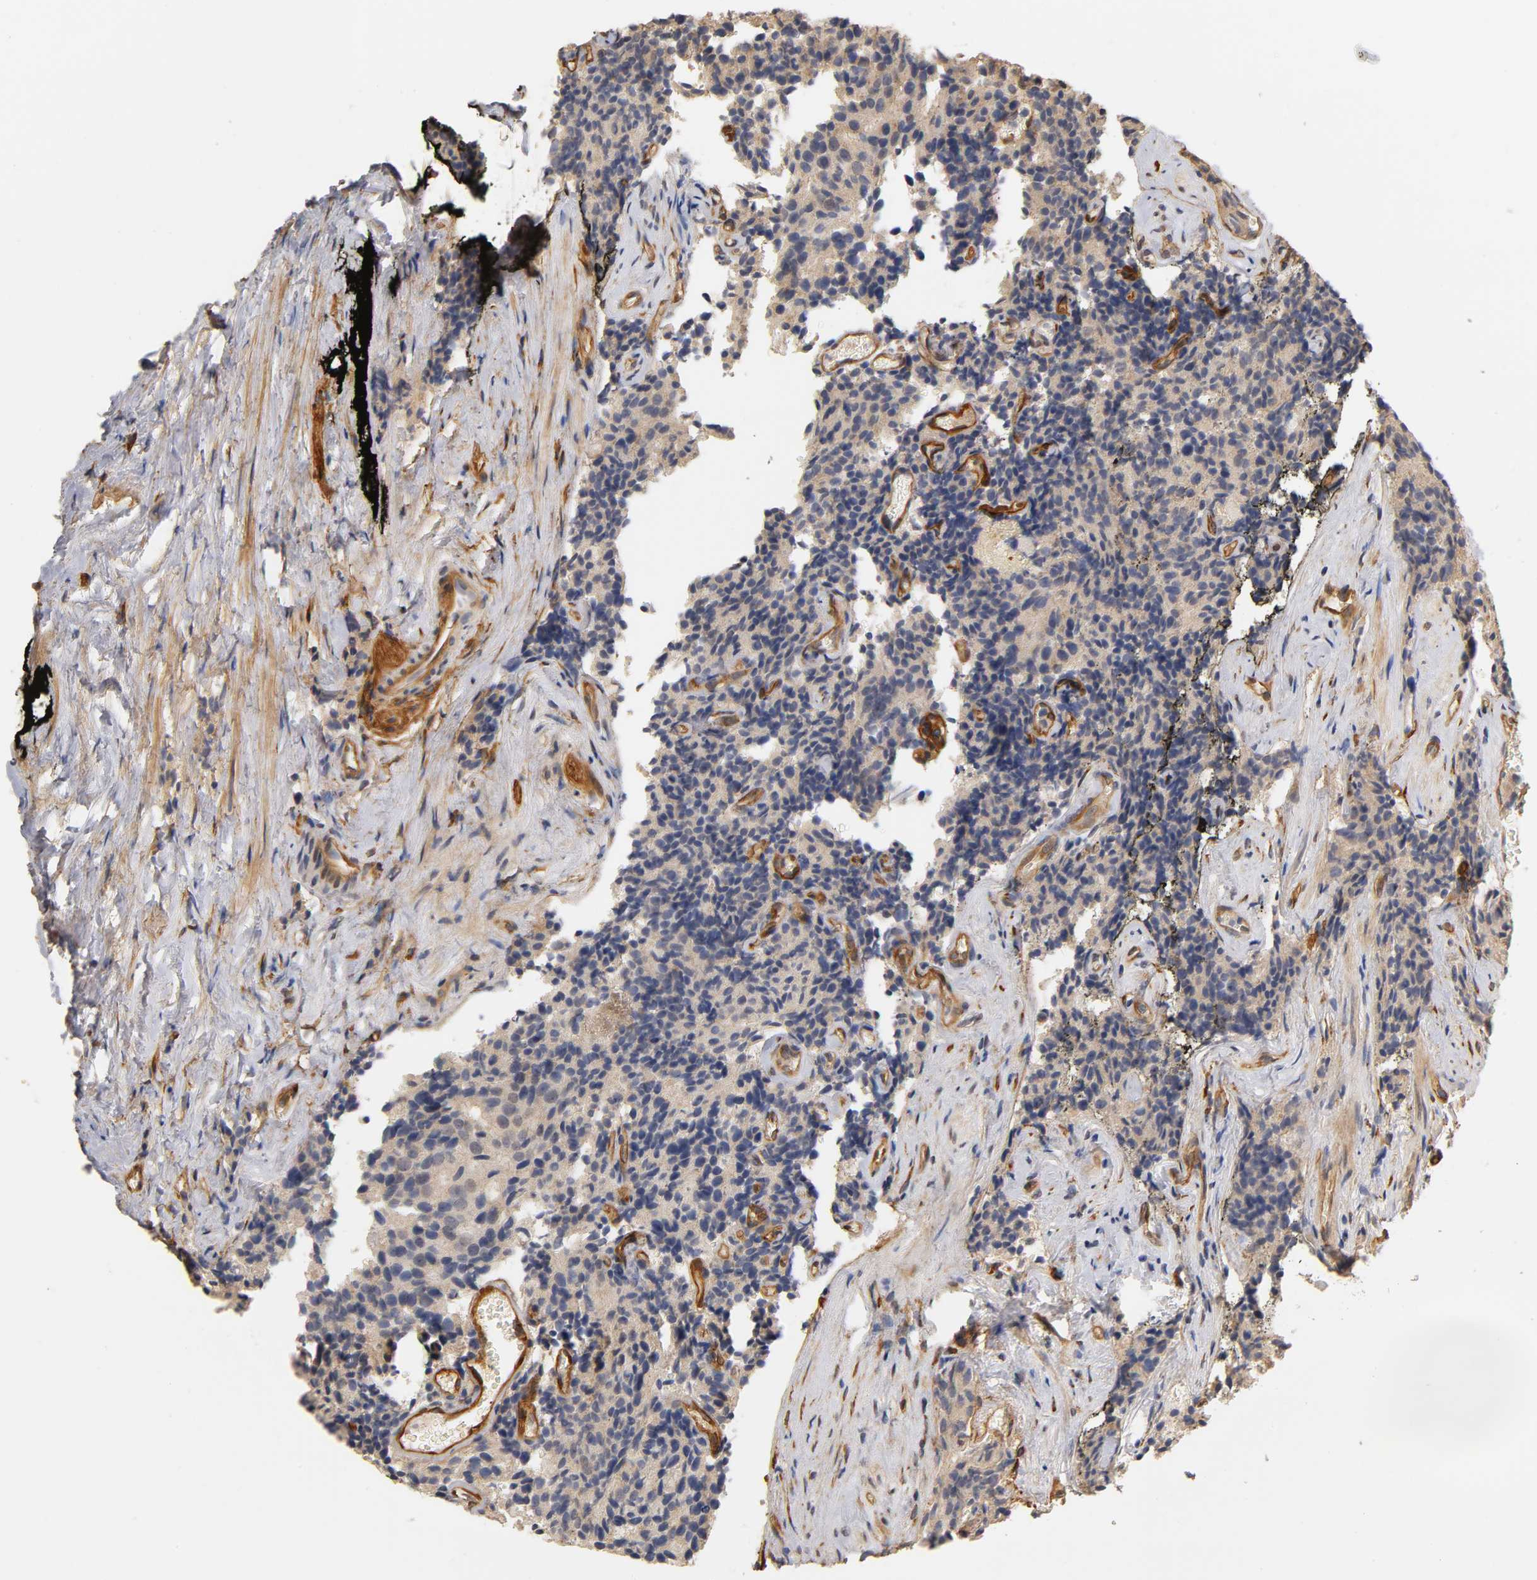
{"staining": {"intensity": "weak", "quantity": "25%-75%", "location": "cytoplasmic/membranous"}, "tissue": "prostate cancer", "cell_type": "Tumor cells", "image_type": "cancer", "snomed": [{"axis": "morphology", "description": "Adenocarcinoma, High grade"}, {"axis": "topography", "description": "Prostate"}], "caption": "Immunohistochemistry (IHC) image of human prostate adenocarcinoma (high-grade) stained for a protein (brown), which exhibits low levels of weak cytoplasmic/membranous staining in approximately 25%-75% of tumor cells.", "gene": "LAMB1", "patient": {"sex": "male", "age": 58}}